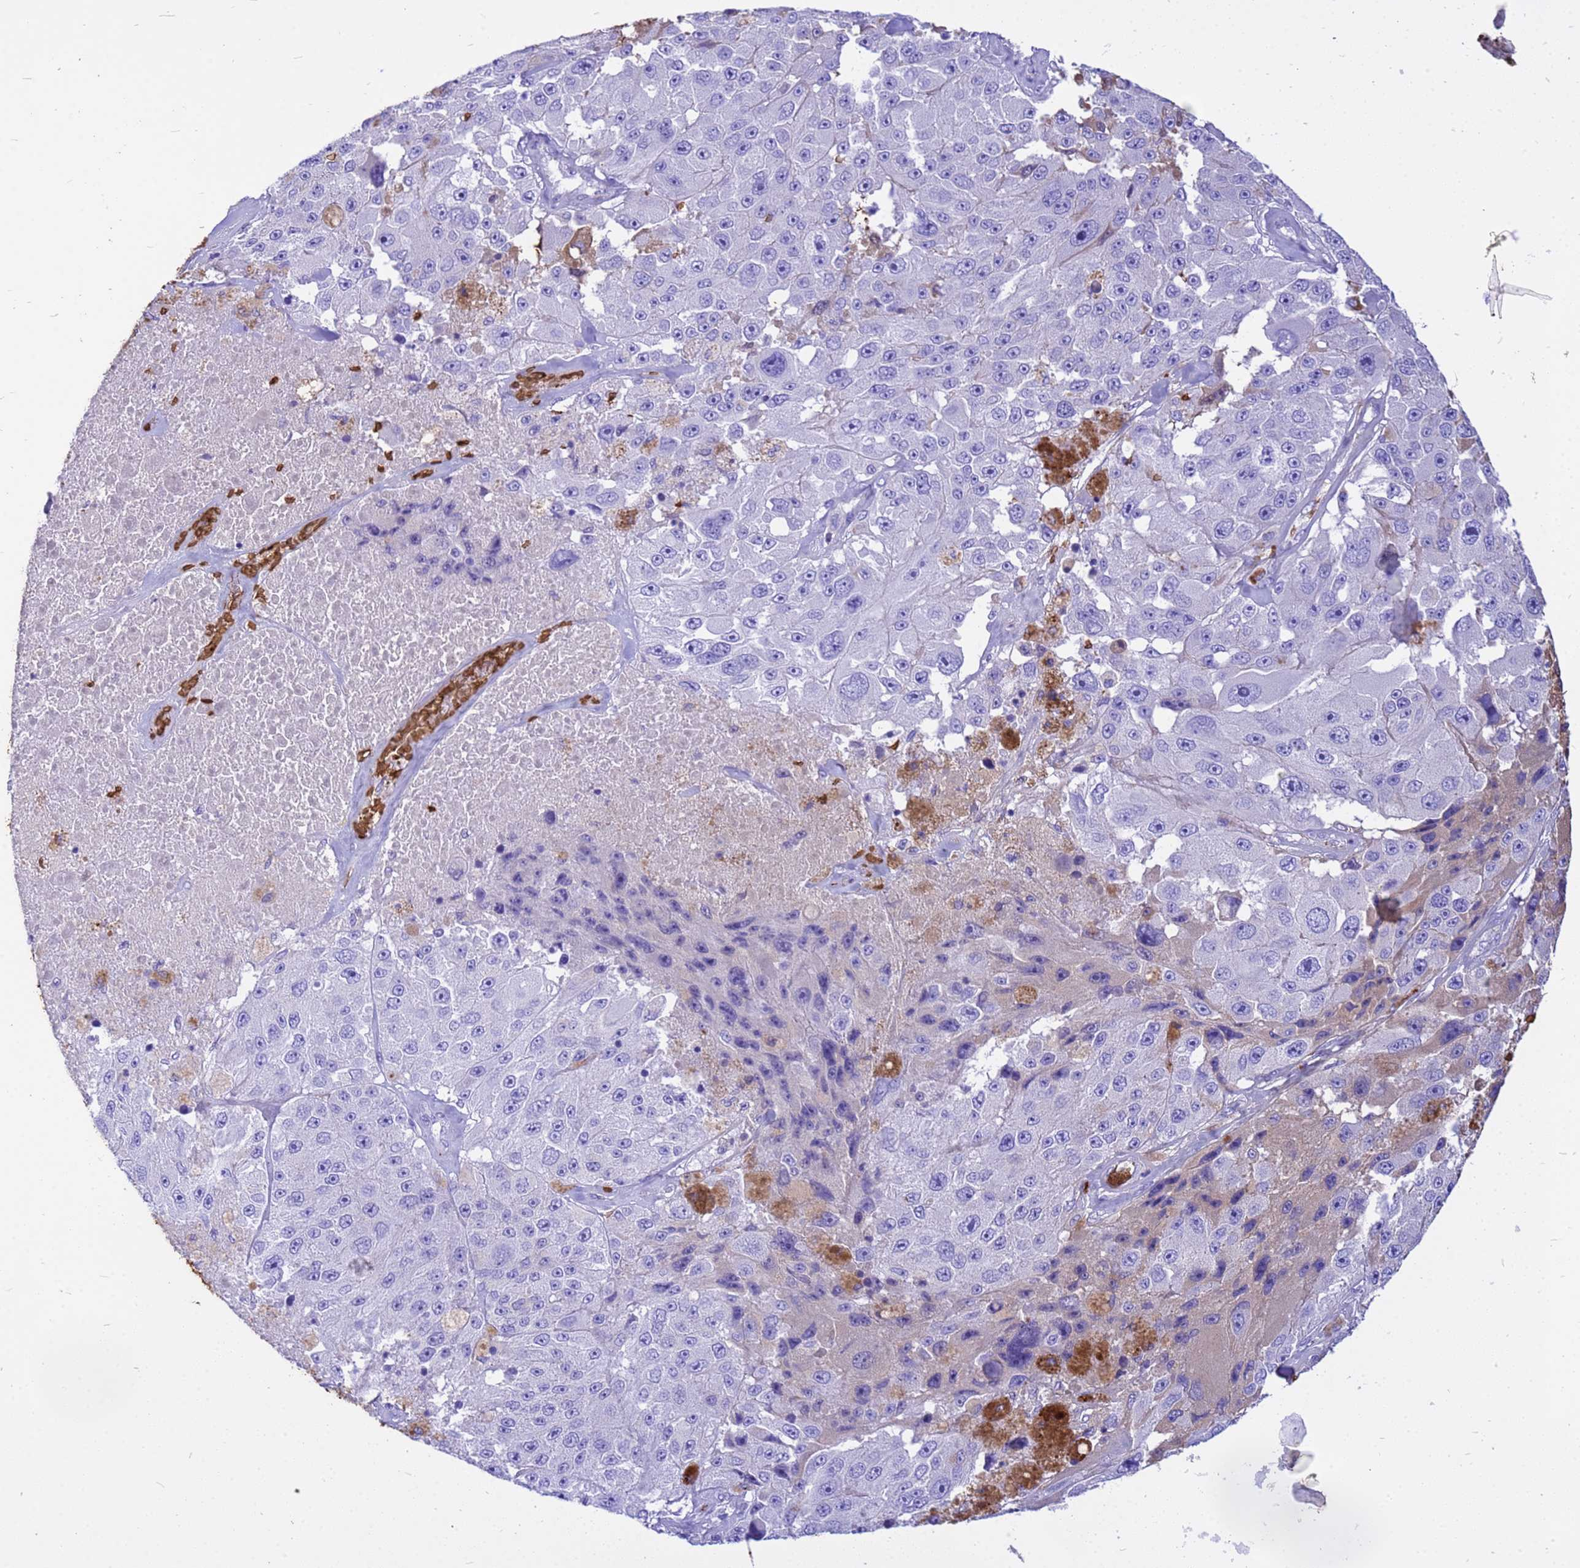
{"staining": {"intensity": "negative", "quantity": "none", "location": "none"}, "tissue": "melanoma", "cell_type": "Tumor cells", "image_type": "cancer", "snomed": [{"axis": "morphology", "description": "Malignant melanoma, Metastatic site"}, {"axis": "topography", "description": "Lymph node"}], "caption": "Malignant melanoma (metastatic site) was stained to show a protein in brown. There is no significant expression in tumor cells.", "gene": "HBA2", "patient": {"sex": "male", "age": 62}}